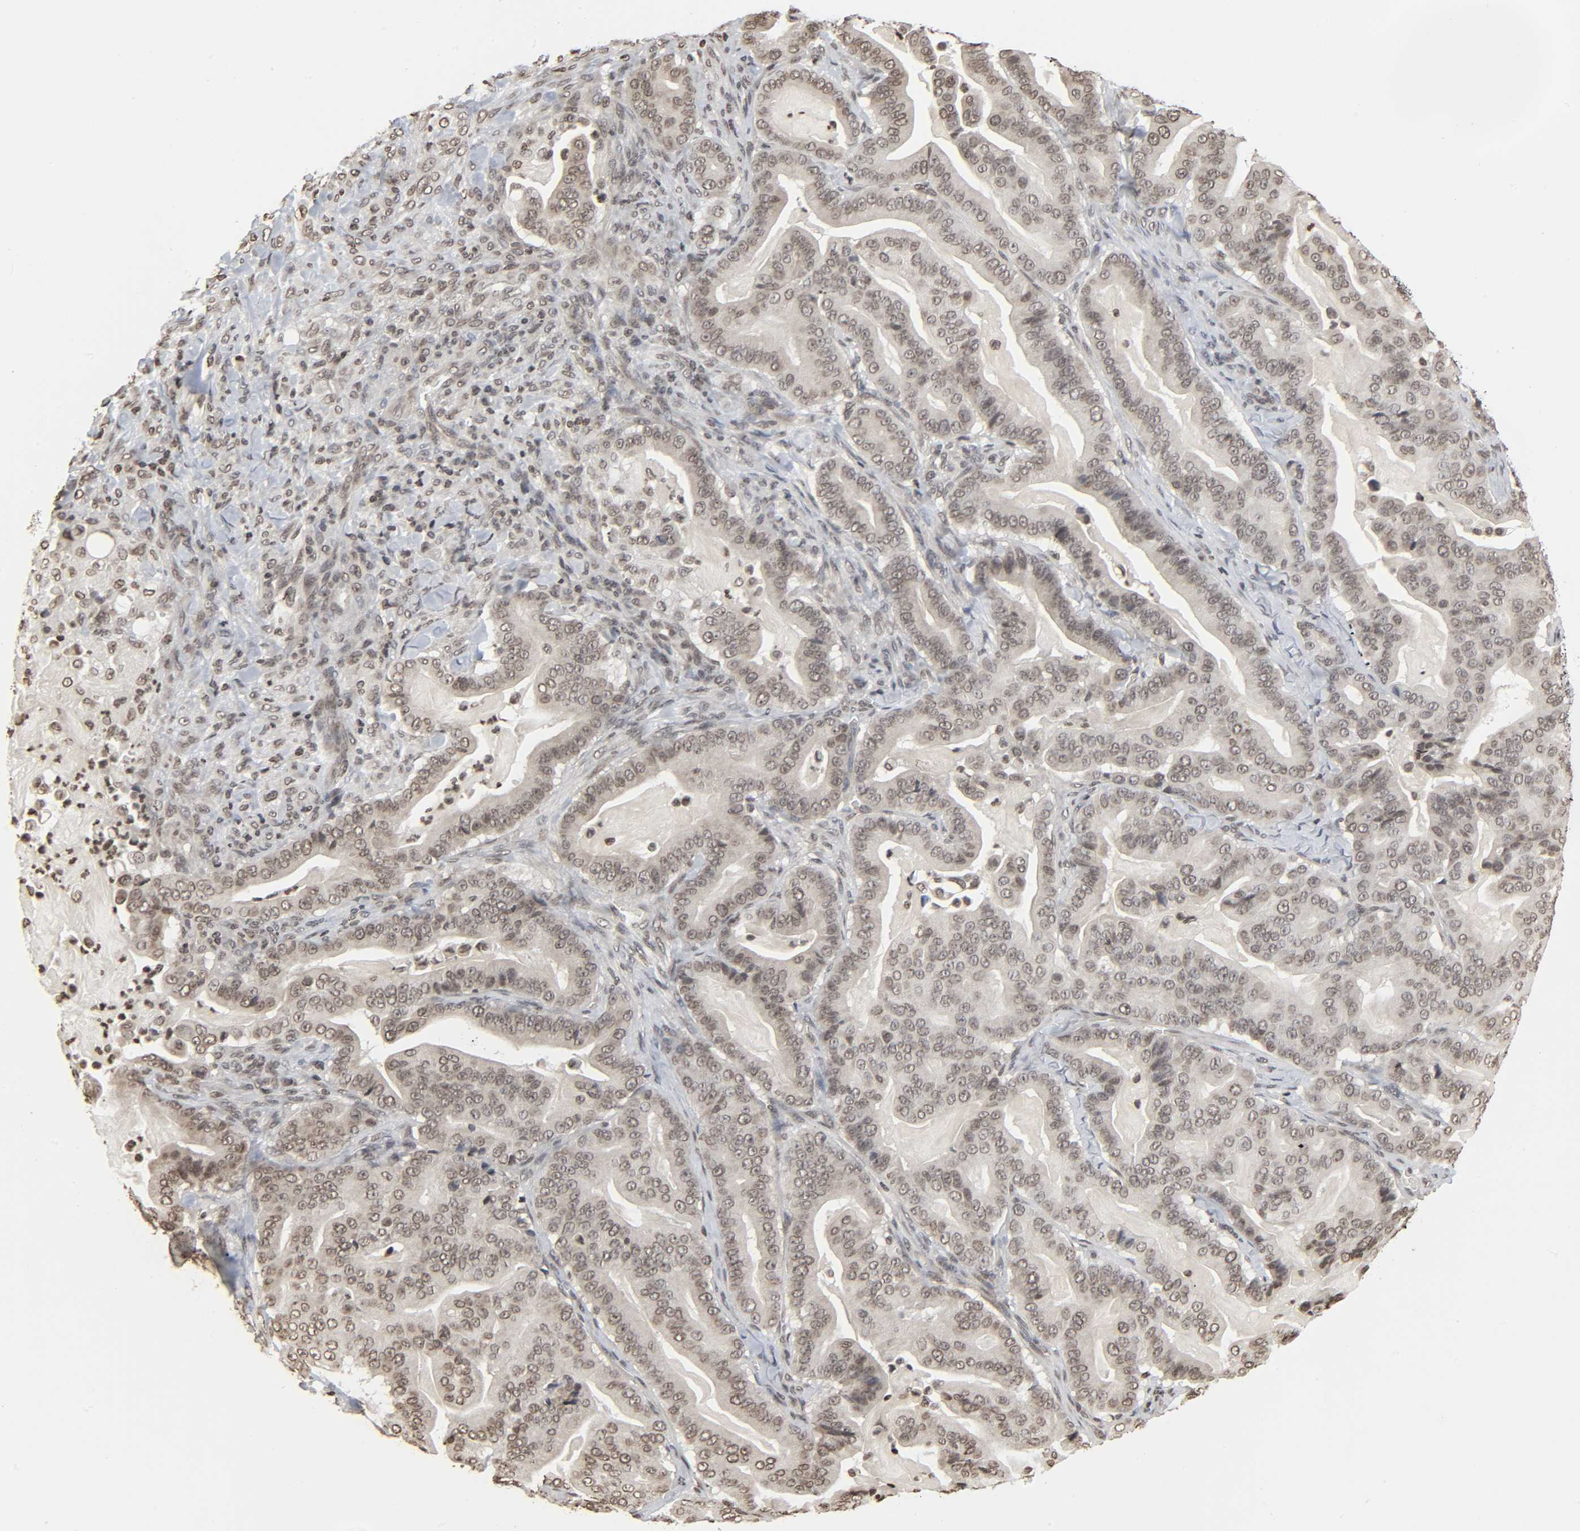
{"staining": {"intensity": "weak", "quantity": ">75%", "location": "nuclear"}, "tissue": "pancreatic cancer", "cell_type": "Tumor cells", "image_type": "cancer", "snomed": [{"axis": "morphology", "description": "Adenocarcinoma, NOS"}, {"axis": "topography", "description": "Pancreas"}], "caption": "Tumor cells exhibit low levels of weak nuclear expression in about >75% of cells in human pancreatic adenocarcinoma.", "gene": "ELAVL1", "patient": {"sex": "male", "age": 63}}